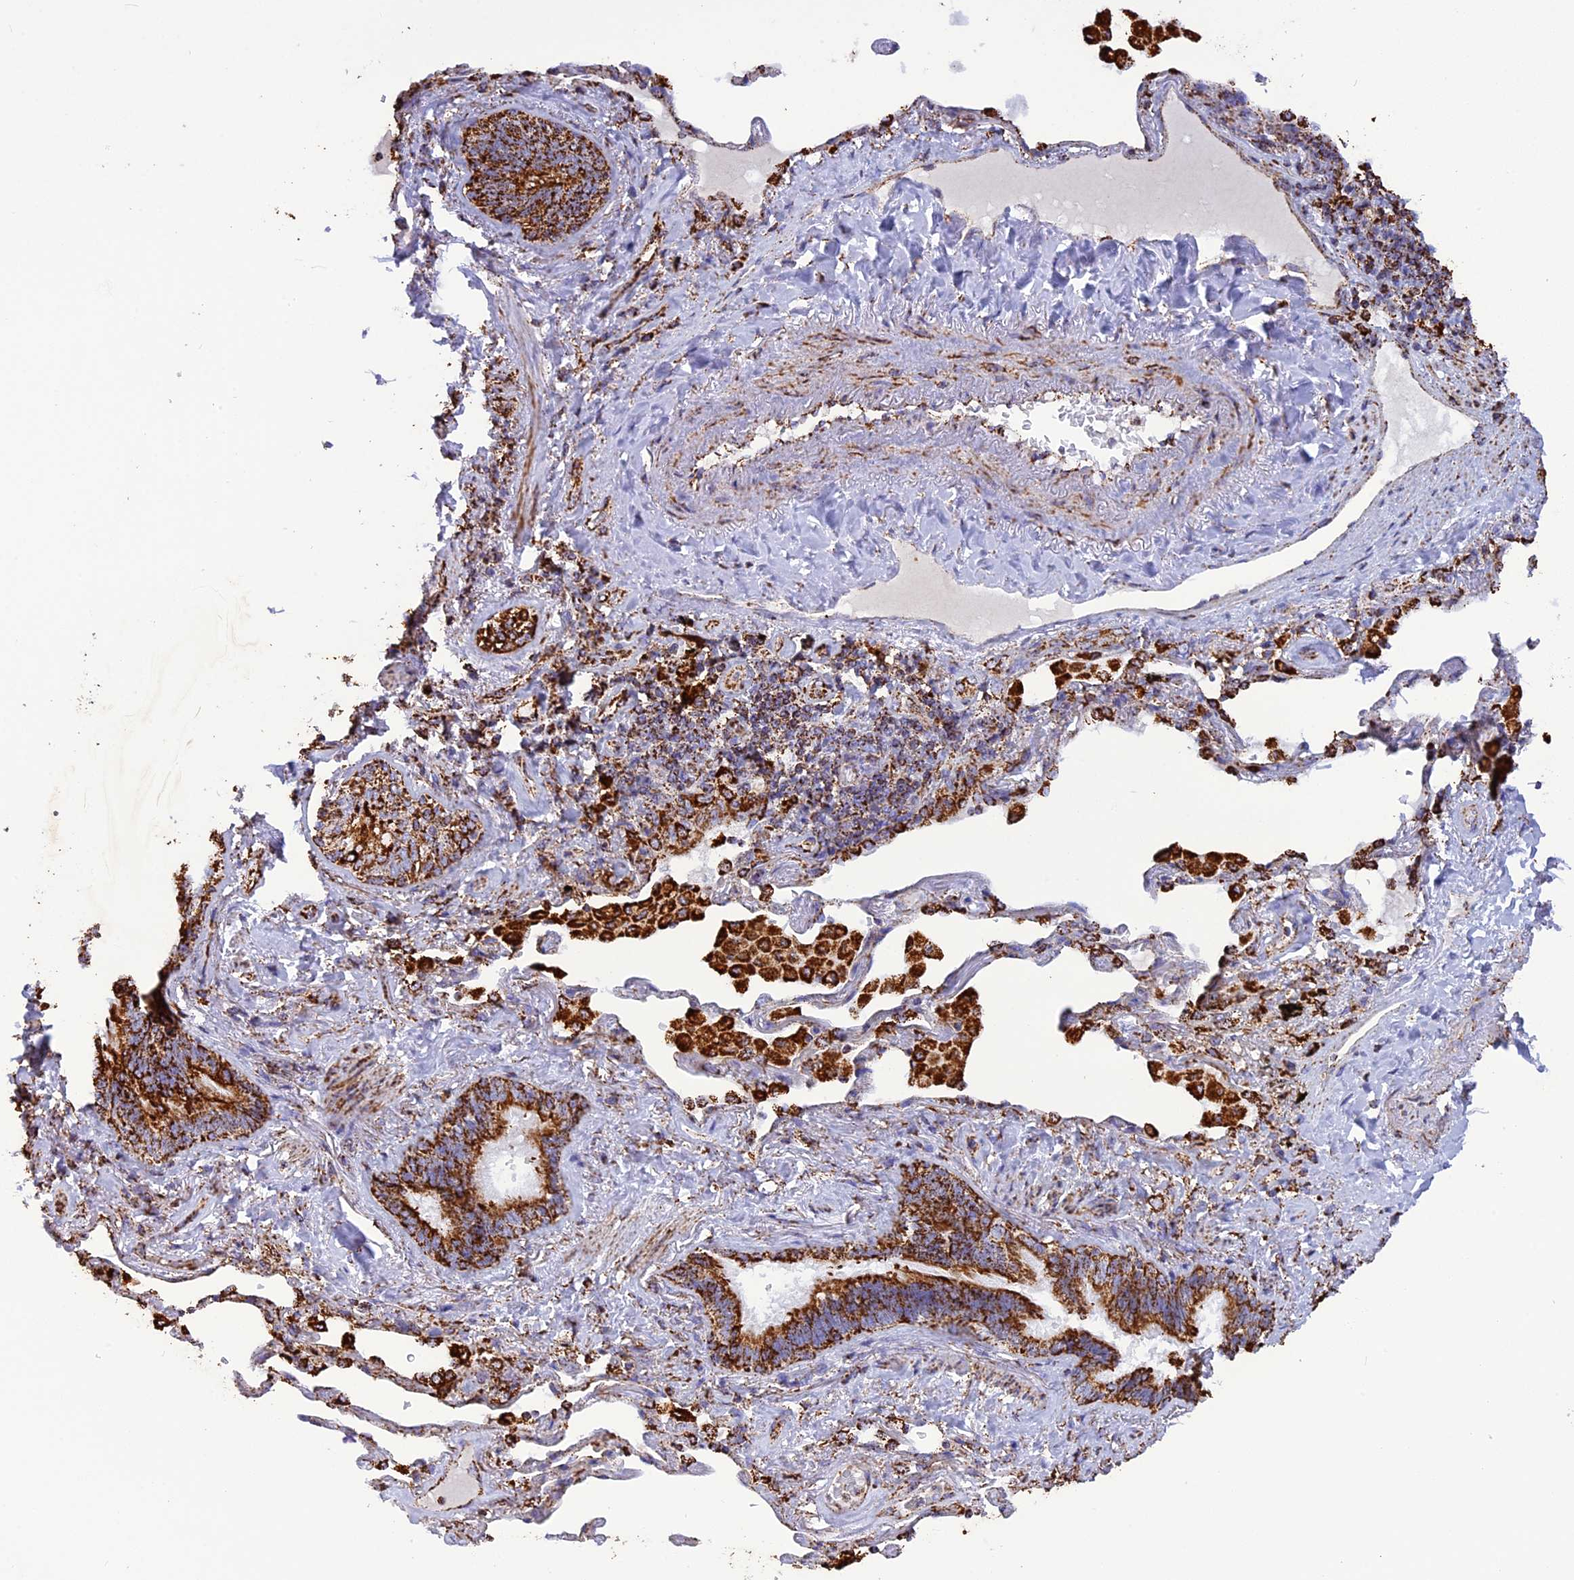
{"staining": {"intensity": "strong", "quantity": ">75%", "location": "cytoplasmic/membranous"}, "tissue": "lung cancer", "cell_type": "Tumor cells", "image_type": "cancer", "snomed": [{"axis": "morphology", "description": "Adenocarcinoma, NOS"}, {"axis": "topography", "description": "Lung"}], "caption": "Immunohistochemical staining of human lung adenocarcinoma demonstrates high levels of strong cytoplasmic/membranous protein expression in approximately >75% of tumor cells. (Brightfield microscopy of DAB IHC at high magnification).", "gene": "KCNG1", "patient": {"sex": "female", "age": 69}}